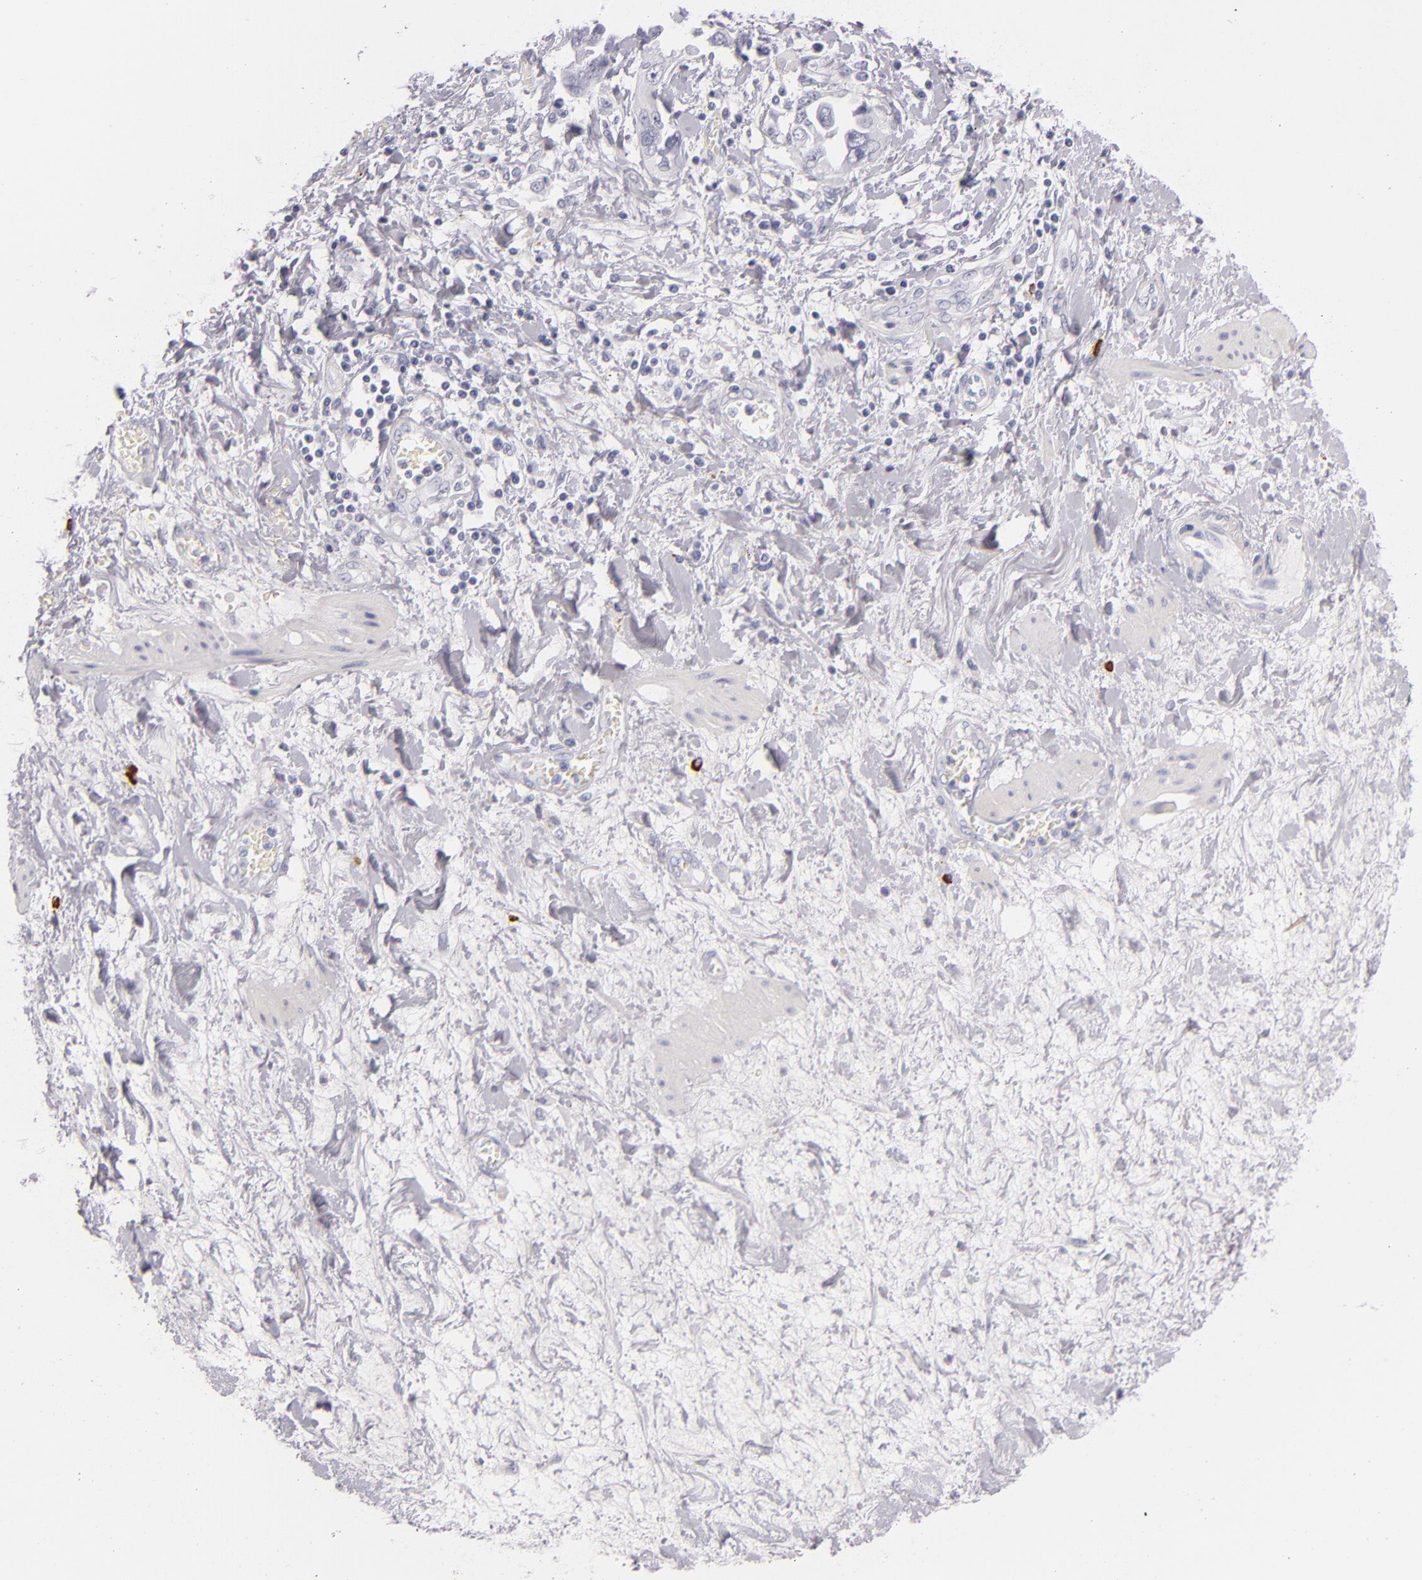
{"staining": {"intensity": "negative", "quantity": "none", "location": "none"}, "tissue": "ovarian cancer", "cell_type": "Tumor cells", "image_type": "cancer", "snomed": [{"axis": "morphology", "description": "Cystadenocarcinoma, serous, NOS"}, {"axis": "topography", "description": "Ovary"}], "caption": "IHC of serous cystadenocarcinoma (ovarian) reveals no expression in tumor cells. Nuclei are stained in blue.", "gene": "TPSD1", "patient": {"sex": "female", "age": 63}}